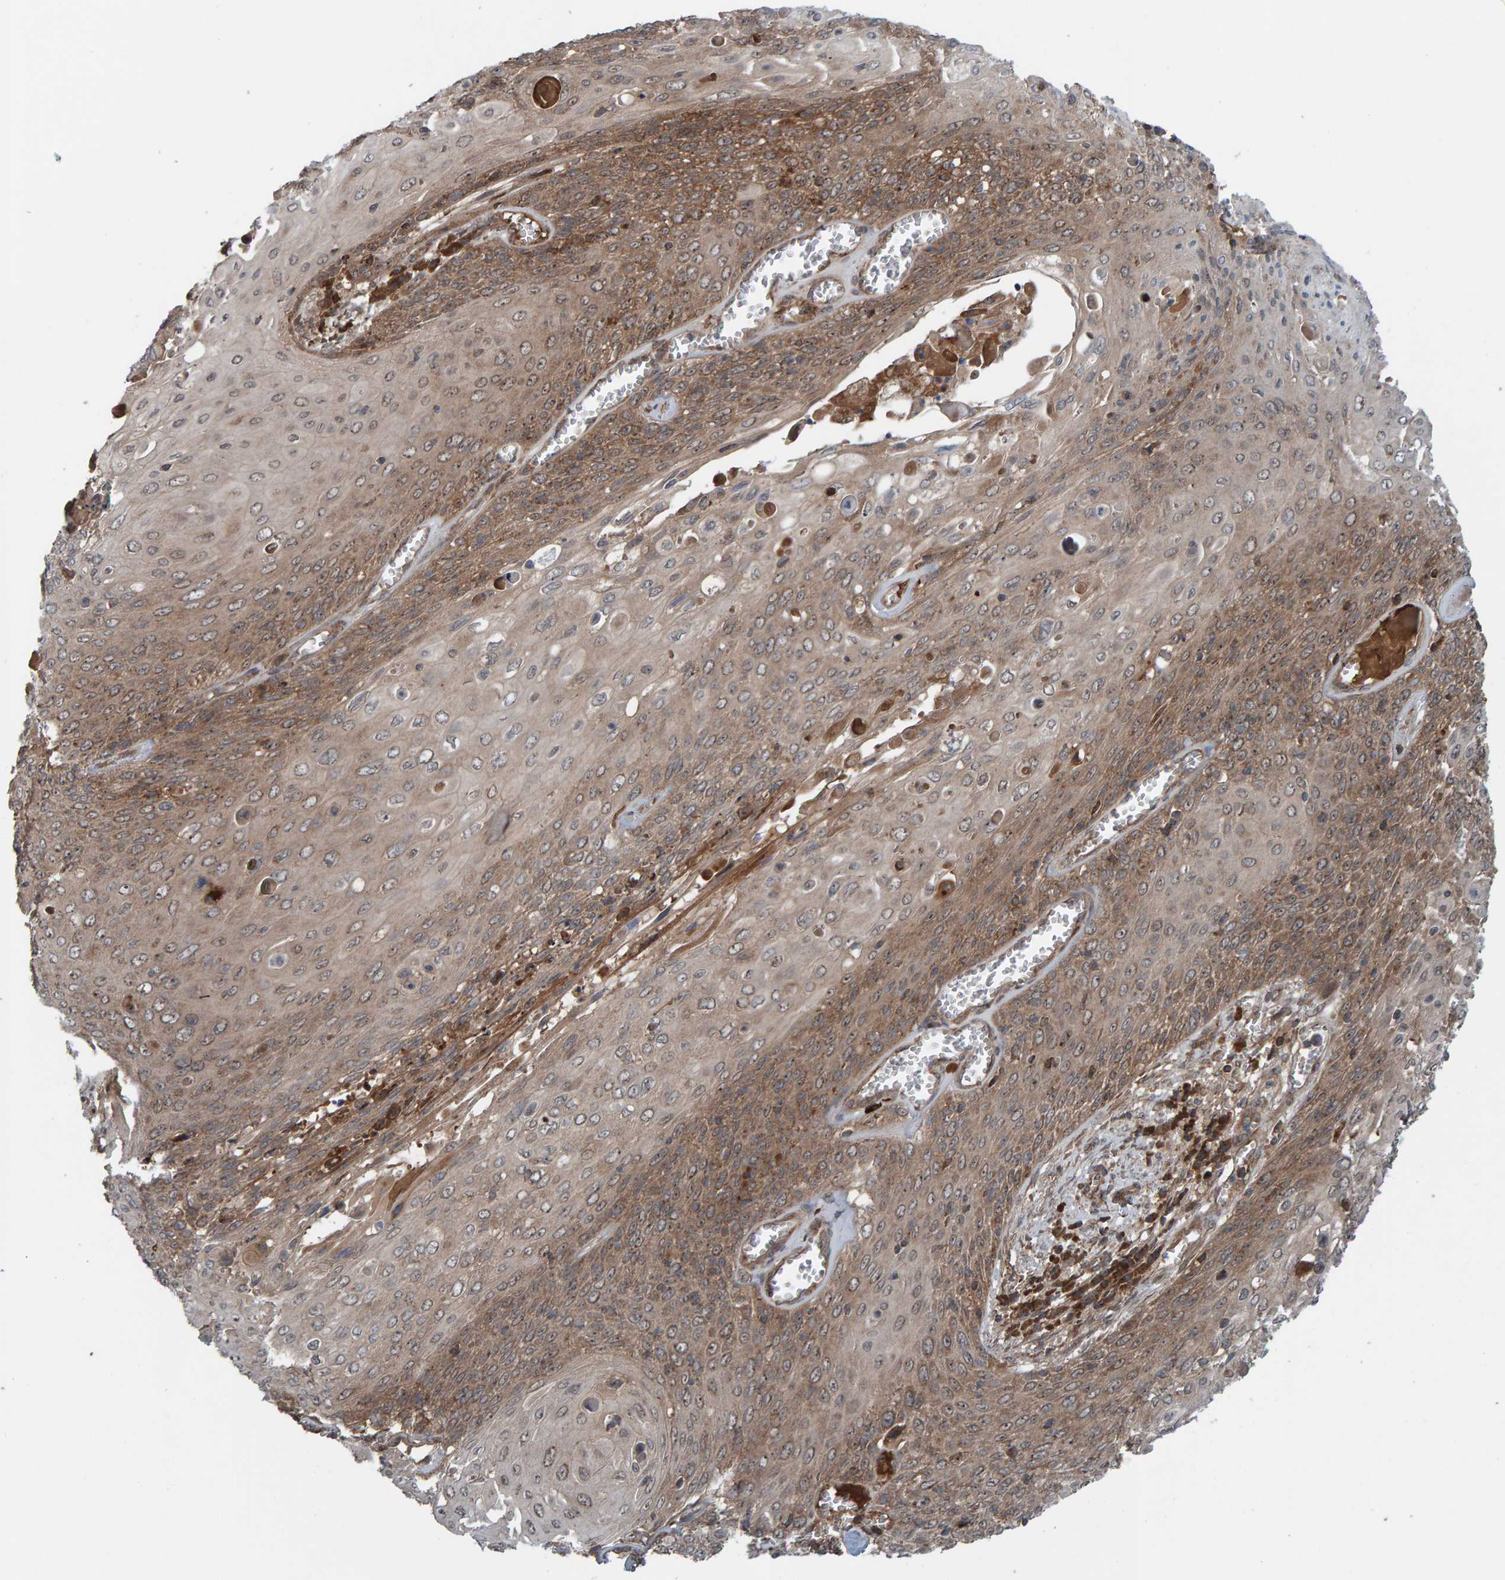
{"staining": {"intensity": "moderate", "quantity": ">75%", "location": "cytoplasmic/membranous"}, "tissue": "cervical cancer", "cell_type": "Tumor cells", "image_type": "cancer", "snomed": [{"axis": "morphology", "description": "Squamous cell carcinoma, NOS"}, {"axis": "topography", "description": "Cervix"}], "caption": "The photomicrograph reveals staining of cervical squamous cell carcinoma, revealing moderate cytoplasmic/membranous protein positivity (brown color) within tumor cells.", "gene": "CUEDC1", "patient": {"sex": "female", "age": 39}}